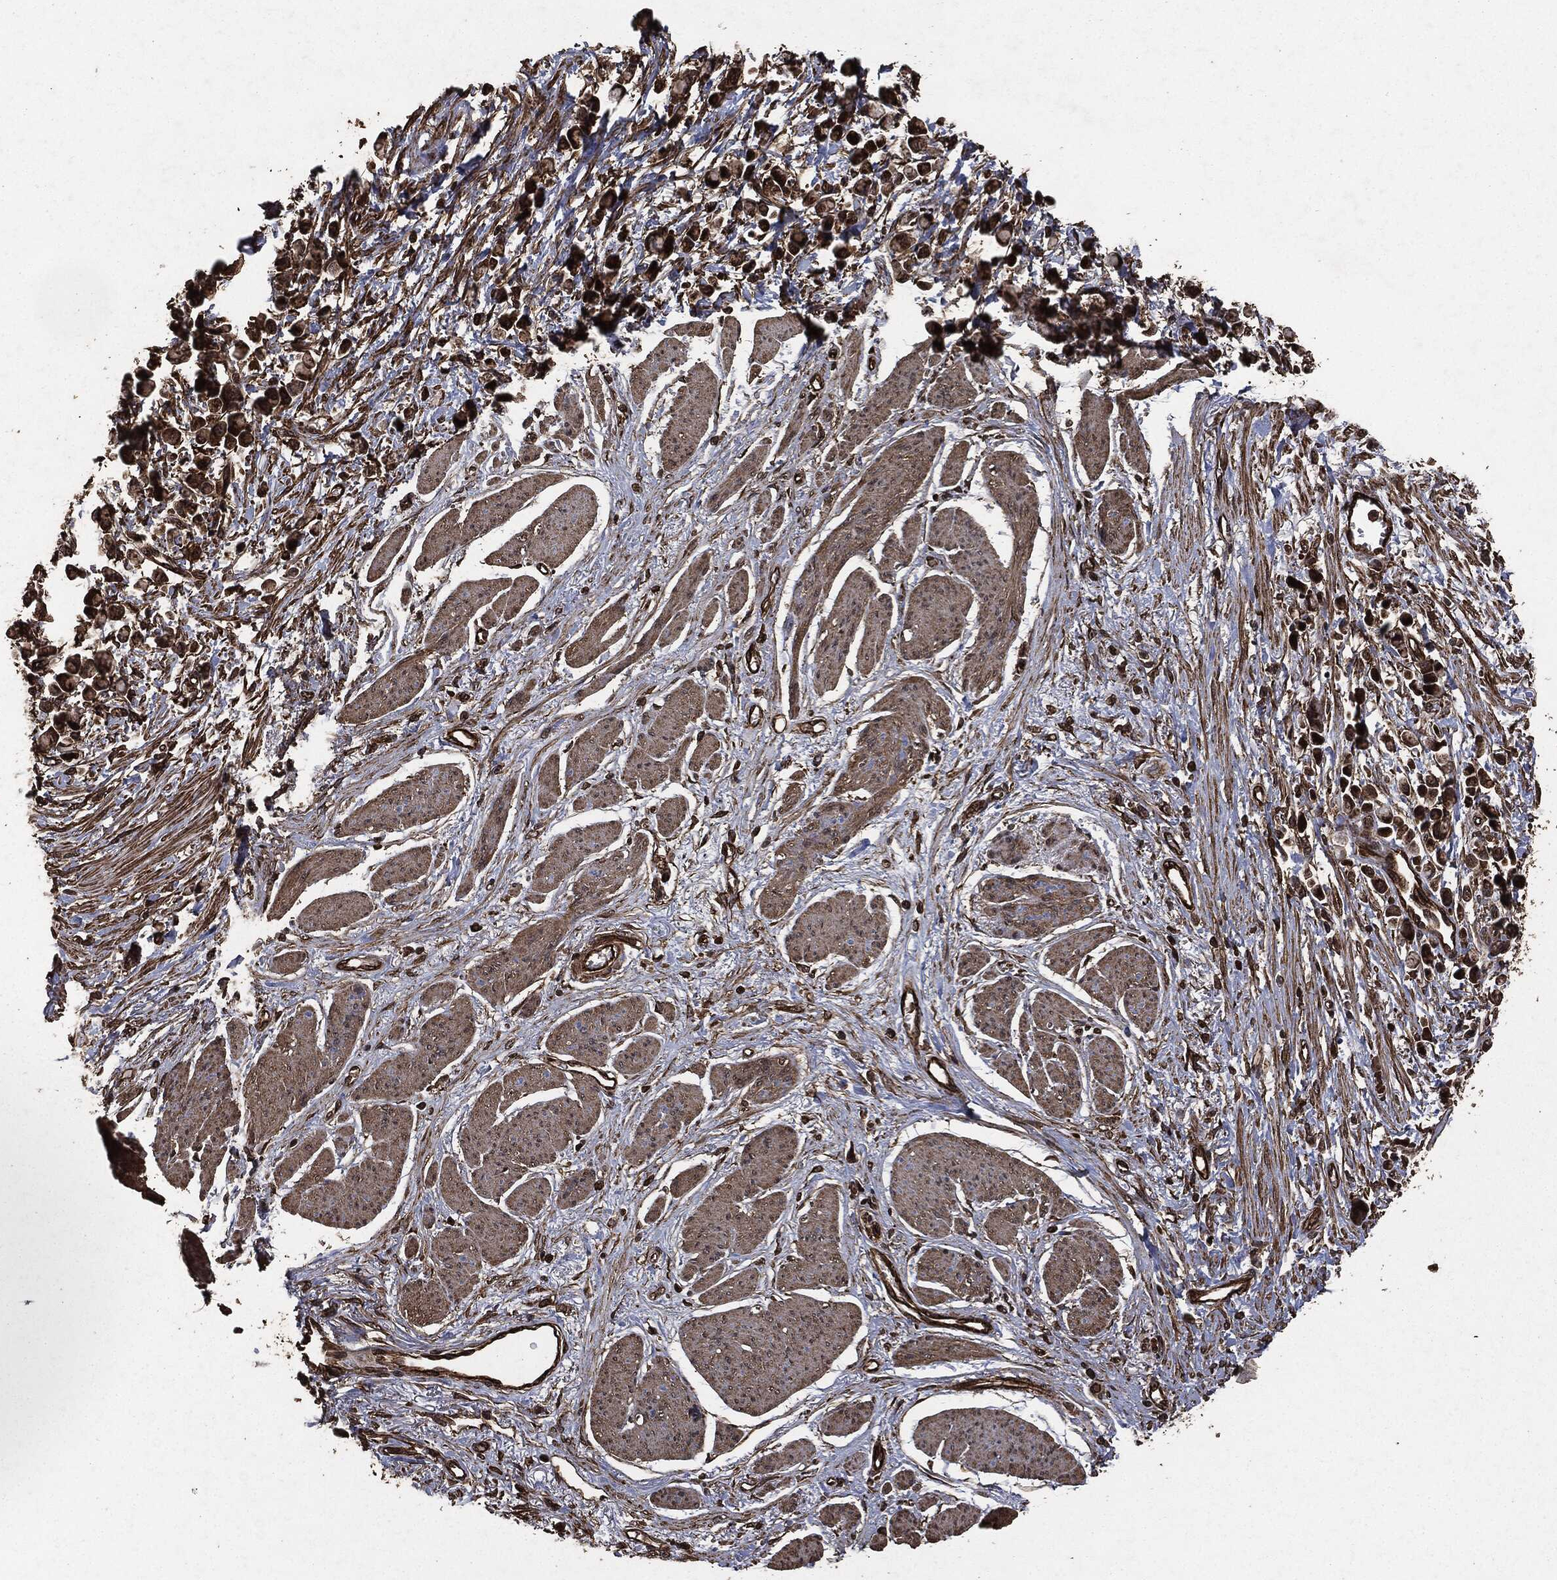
{"staining": {"intensity": "strong", "quantity": "25%-75%", "location": "cytoplasmic/membranous"}, "tissue": "stomach cancer", "cell_type": "Tumor cells", "image_type": "cancer", "snomed": [{"axis": "morphology", "description": "Adenocarcinoma, NOS"}, {"axis": "topography", "description": "Stomach"}], "caption": "Strong cytoplasmic/membranous expression is identified in approximately 25%-75% of tumor cells in stomach cancer (adenocarcinoma).", "gene": "HRAS", "patient": {"sex": "female", "age": 81}}